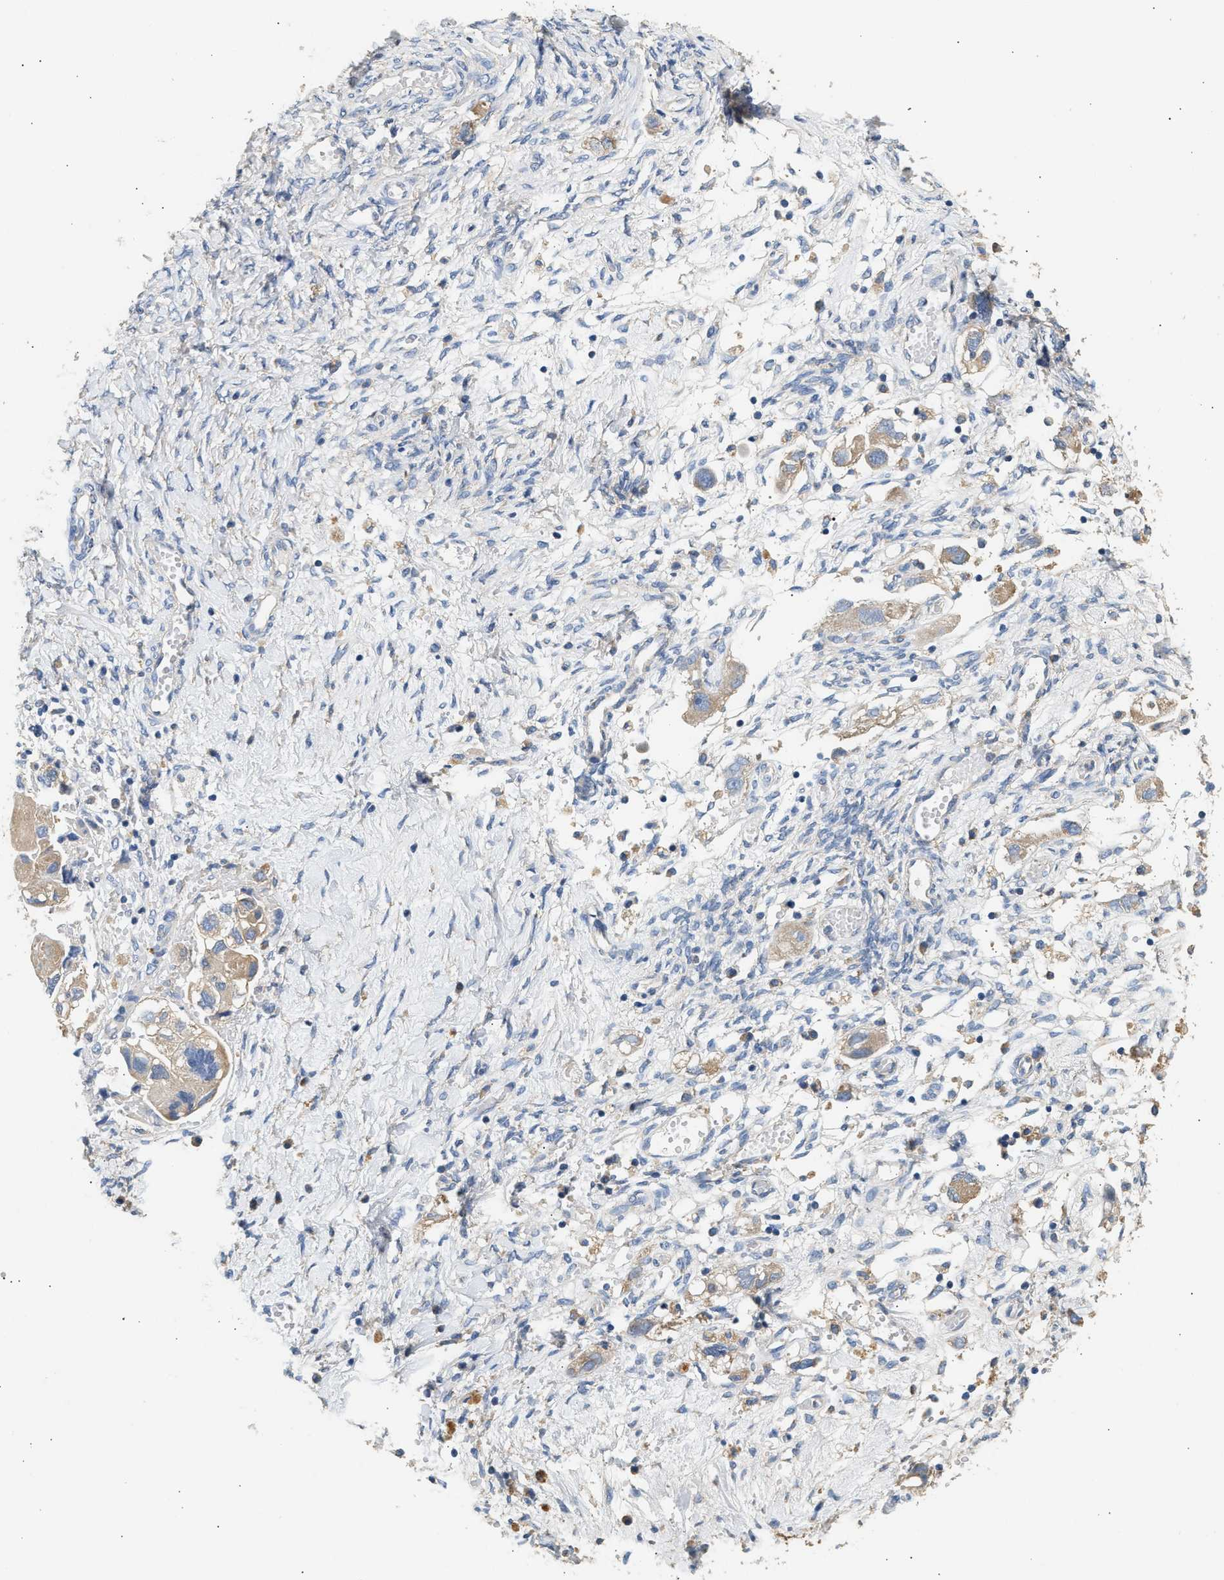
{"staining": {"intensity": "weak", "quantity": ">75%", "location": "cytoplasmic/membranous"}, "tissue": "ovarian cancer", "cell_type": "Tumor cells", "image_type": "cancer", "snomed": [{"axis": "morphology", "description": "Carcinoma, NOS"}, {"axis": "morphology", "description": "Cystadenocarcinoma, serous, NOS"}, {"axis": "topography", "description": "Ovary"}], "caption": "Immunohistochemistry histopathology image of carcinoma (ovarian) stained for a protein (brown), which reveals low levels of weak cytoplasmic/membranous expression in about >75% of tumor cells.", "gene": "WDR31", "patient": {"sex": "female", "age": 69}}